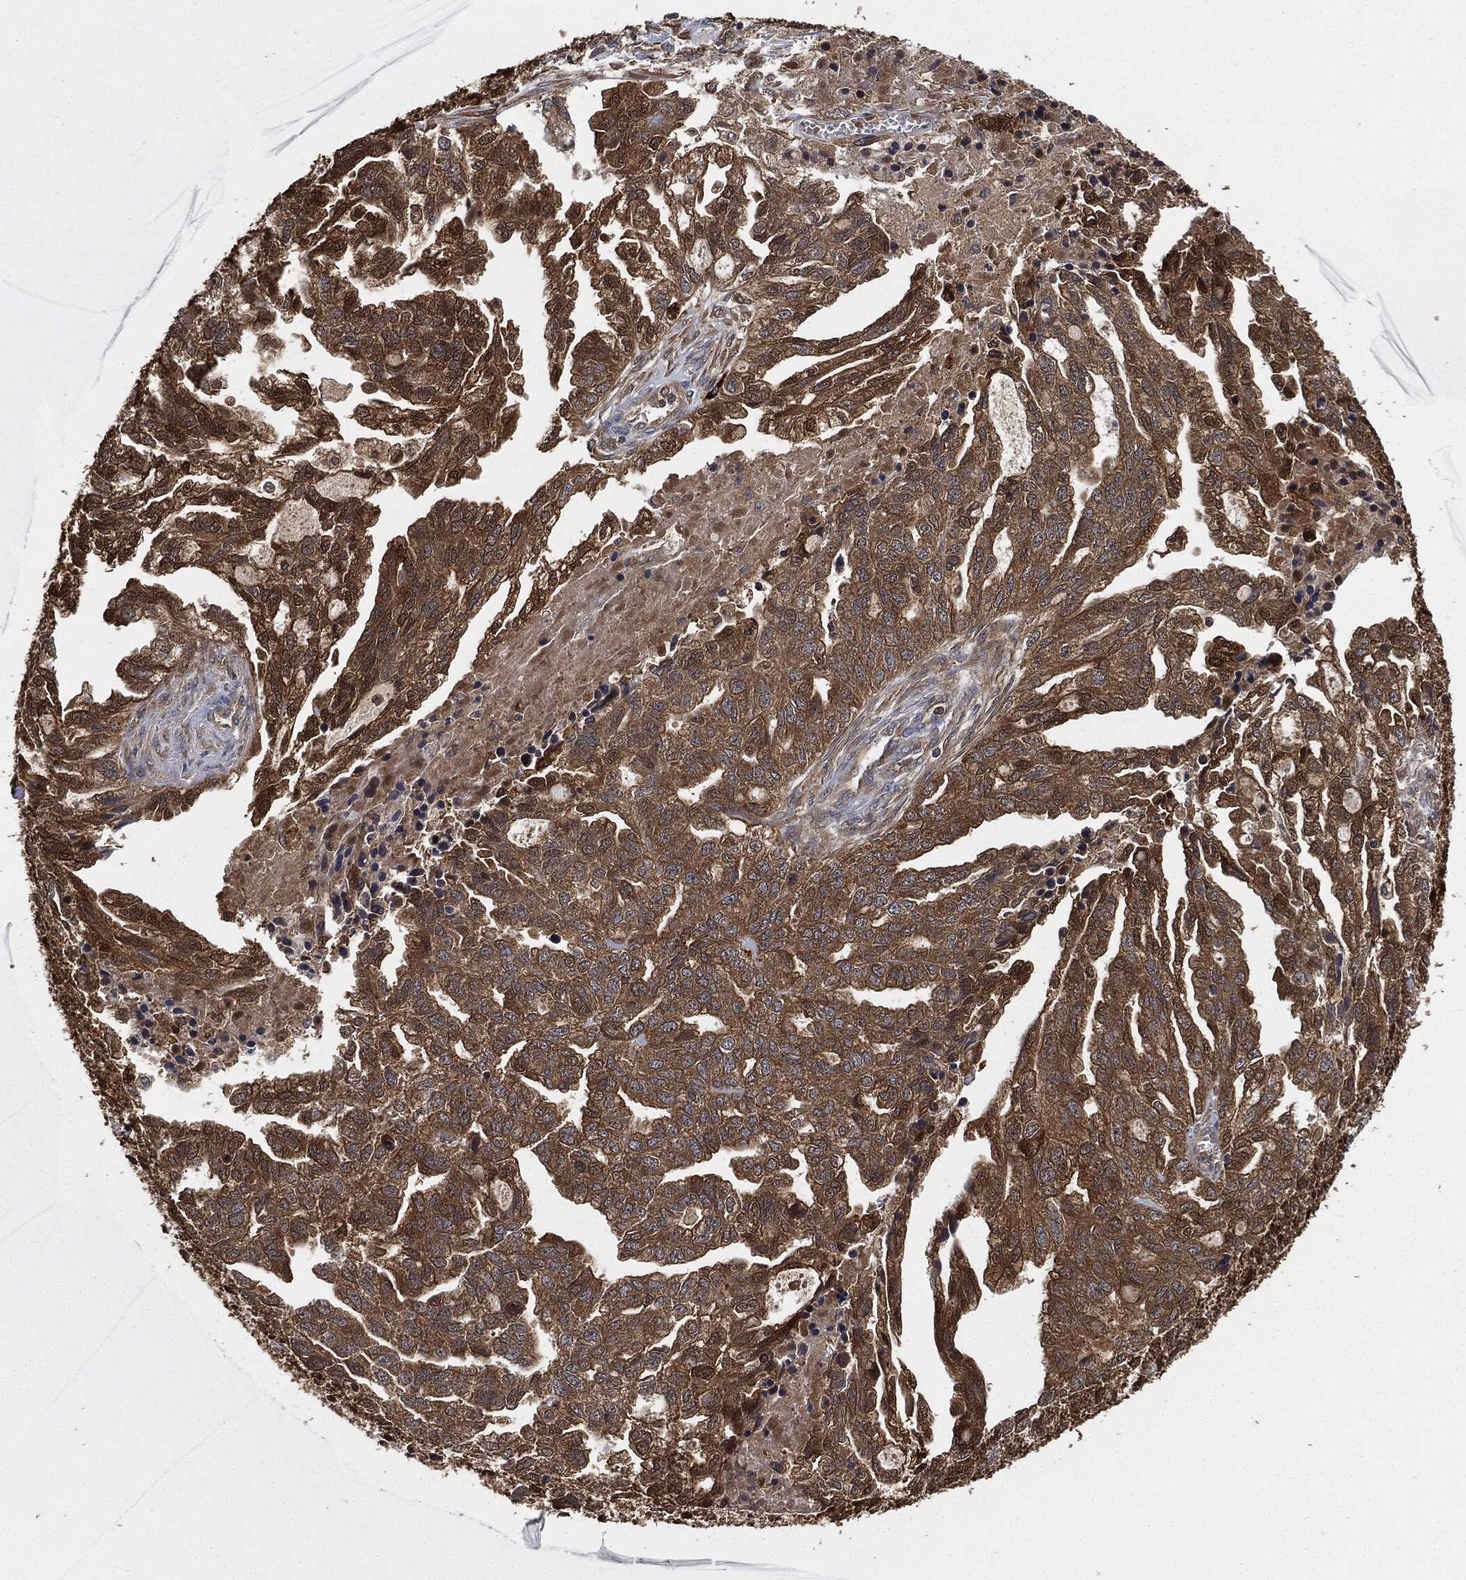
{"staining": {"intensity": "strong", "quantity": ">75%", "location": "cytoplasmic/membranous"}, "tissue": "ovarian cancer", "cell_type": "Tumor cells", "image_type": "cancer", "snomed": [{"axis": "morphology", "description": "Cystadenocarcinoma, serous, NOS"}, {"axis": "topography", "description": "Ovary"}], "caption": "A brown stain highlights strong cytoplasmic/membranous staining of a protein in human ovarian serous cystadenocarcinoma tumor cells.", "gene": "BRAF", "patient": {"sex": "female", "age": 51}}